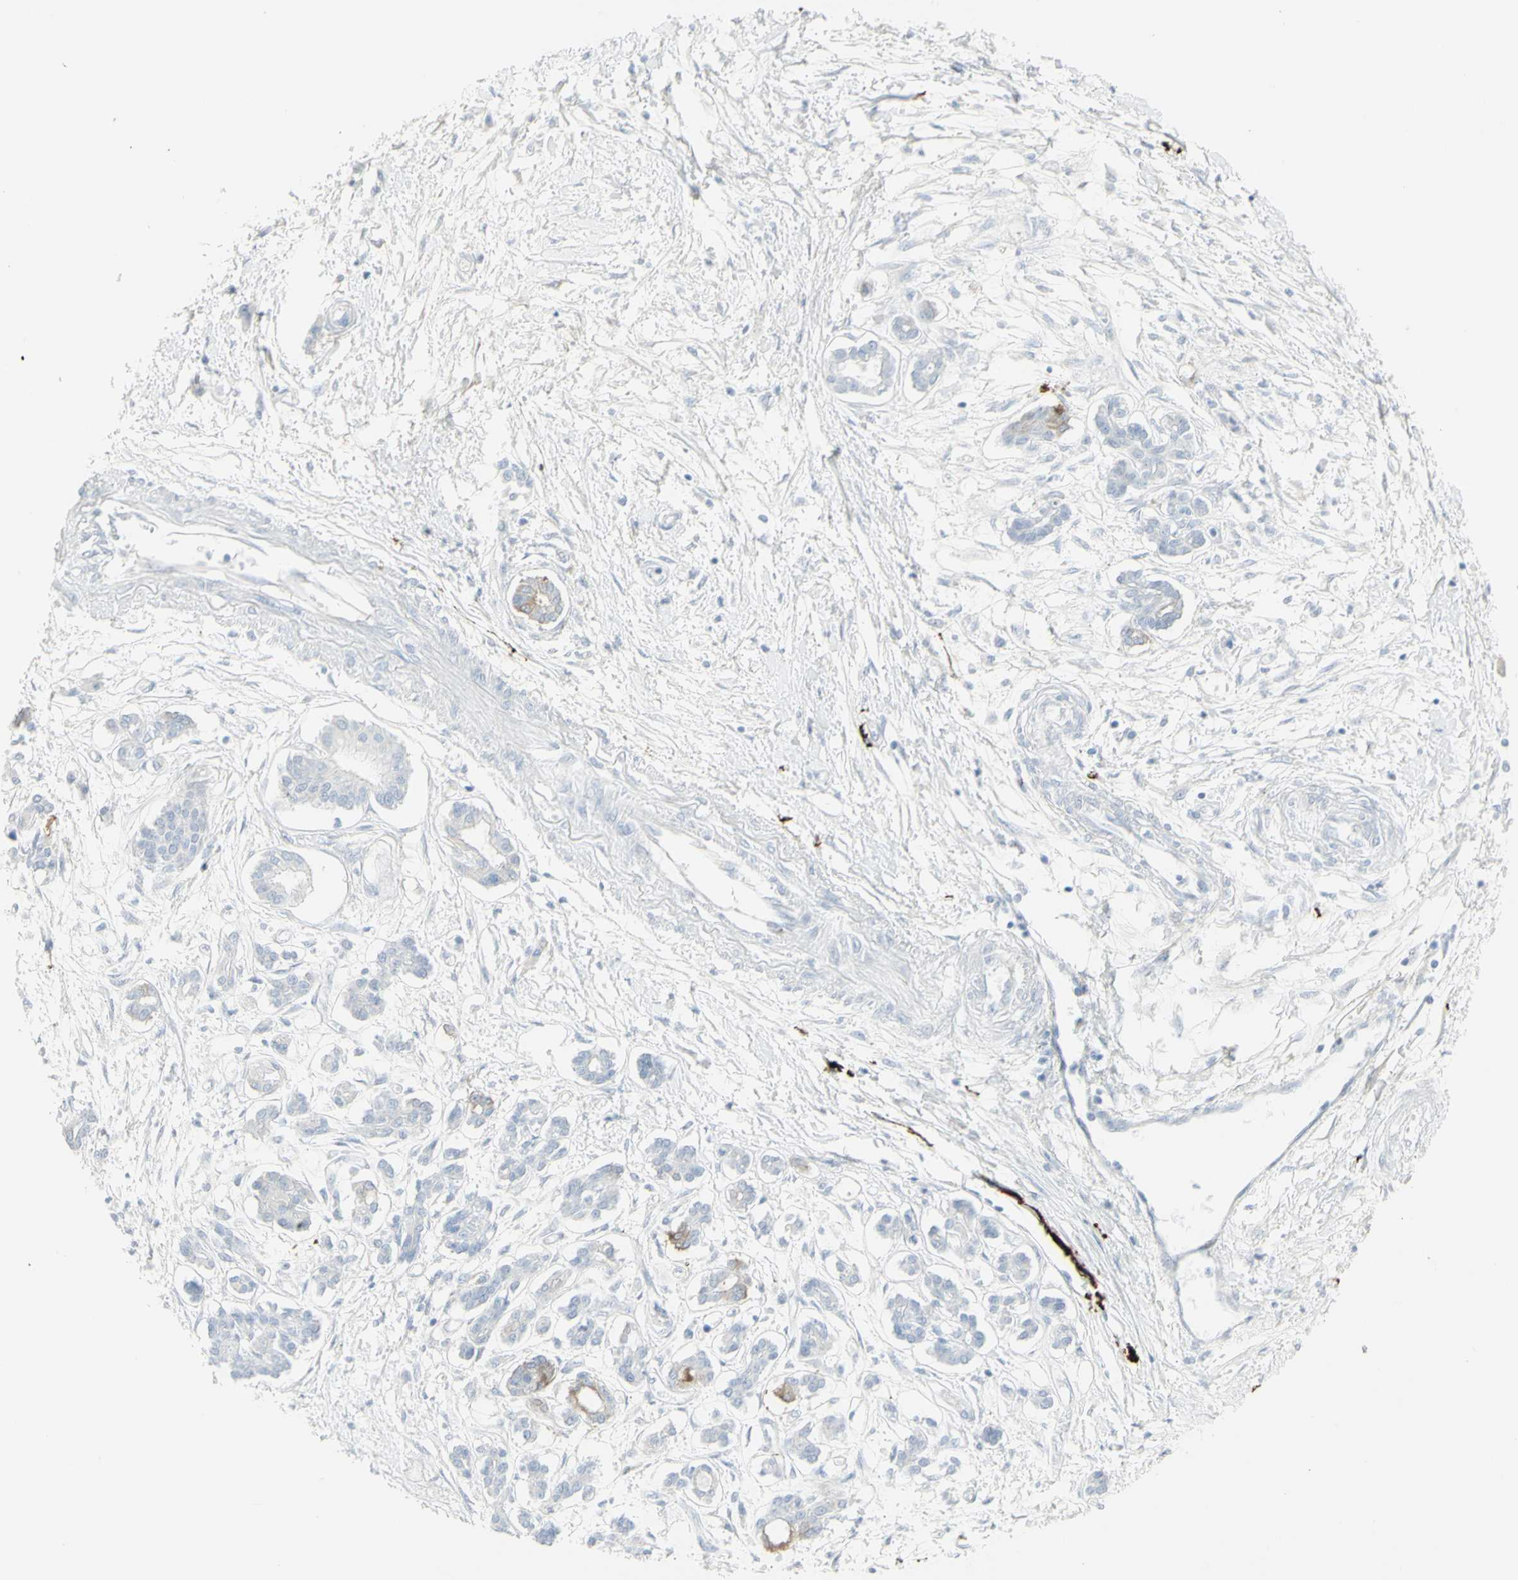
{"staining": {"intensity": "weak", "quantity": "<25%", "location": "cytoplasmic/membranous"}, "tissue": "pancreatic cancer", "cell_type": "Tumor cells", "image_type": "cancer", "snomed": [{"axis": "morphology", "description": "Adenocarcinoma, NOS"}, {"axis": "topography", "description": "Pancreas"}], "caption": "A photomicrograph of pancreatic adenocarcinoma stained for a protein demonstrates no brown staining in tumor cells.", "gene": "ENSG00000198211", "patient": {"sex": "male", "age": 56}}